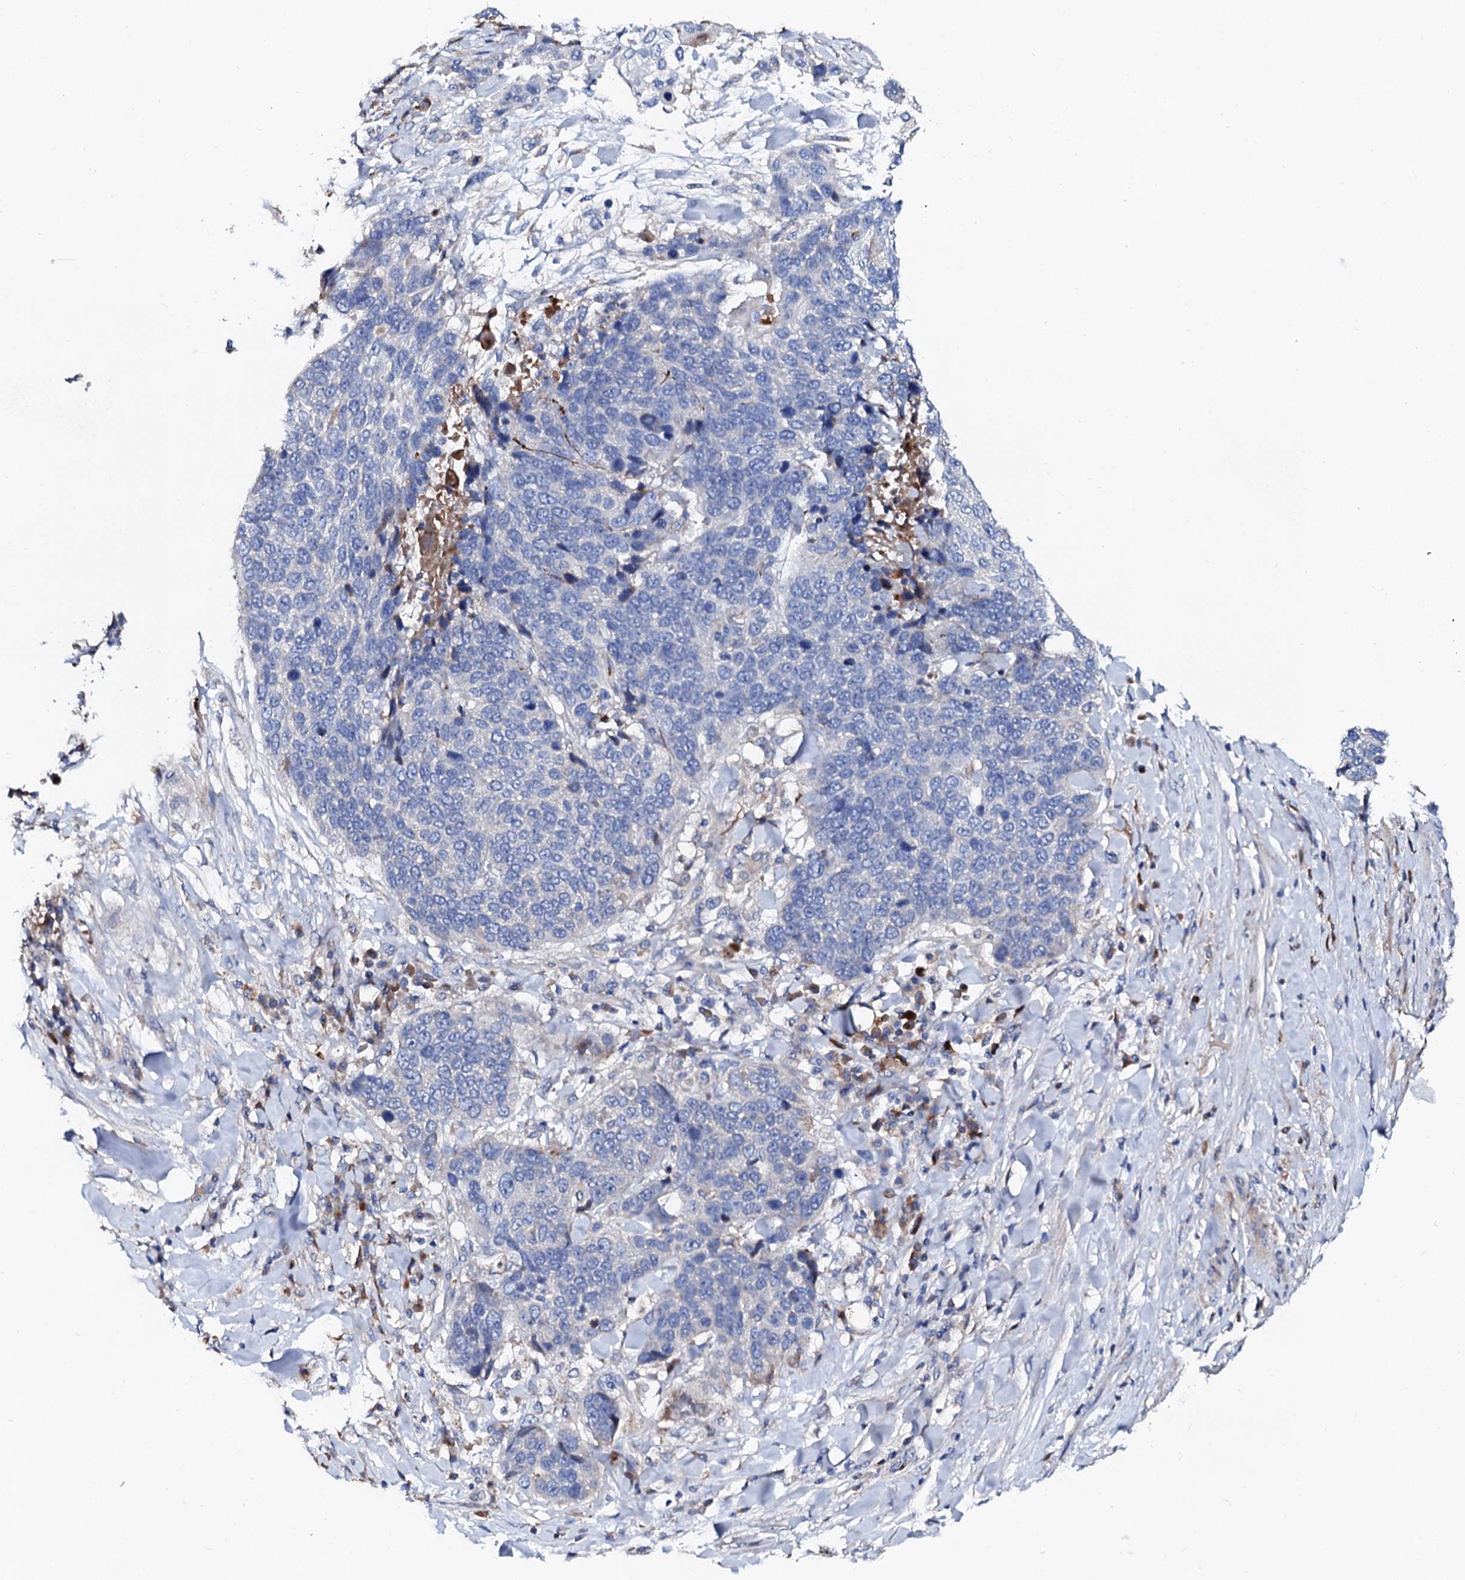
{"staining": {"intensity": "negative", "quantity": "none", "location": "none"}, "tissue": "lung cancer", "cell_type": "Tumor cells", "image_type": "cancer", "snomed": [{"axis": "morphology", "description": "Squamous cell carcinoma, NOS"}, {"axis": "topography", "description": "Lung"}], "caption": "Lung cancer (squamous cell carcinoma) was stained to show a protein in brown. There is no significant staining in tumor cells.", "gene": "SLC10A7", "patient": {"sex": "male", "age": 66}}